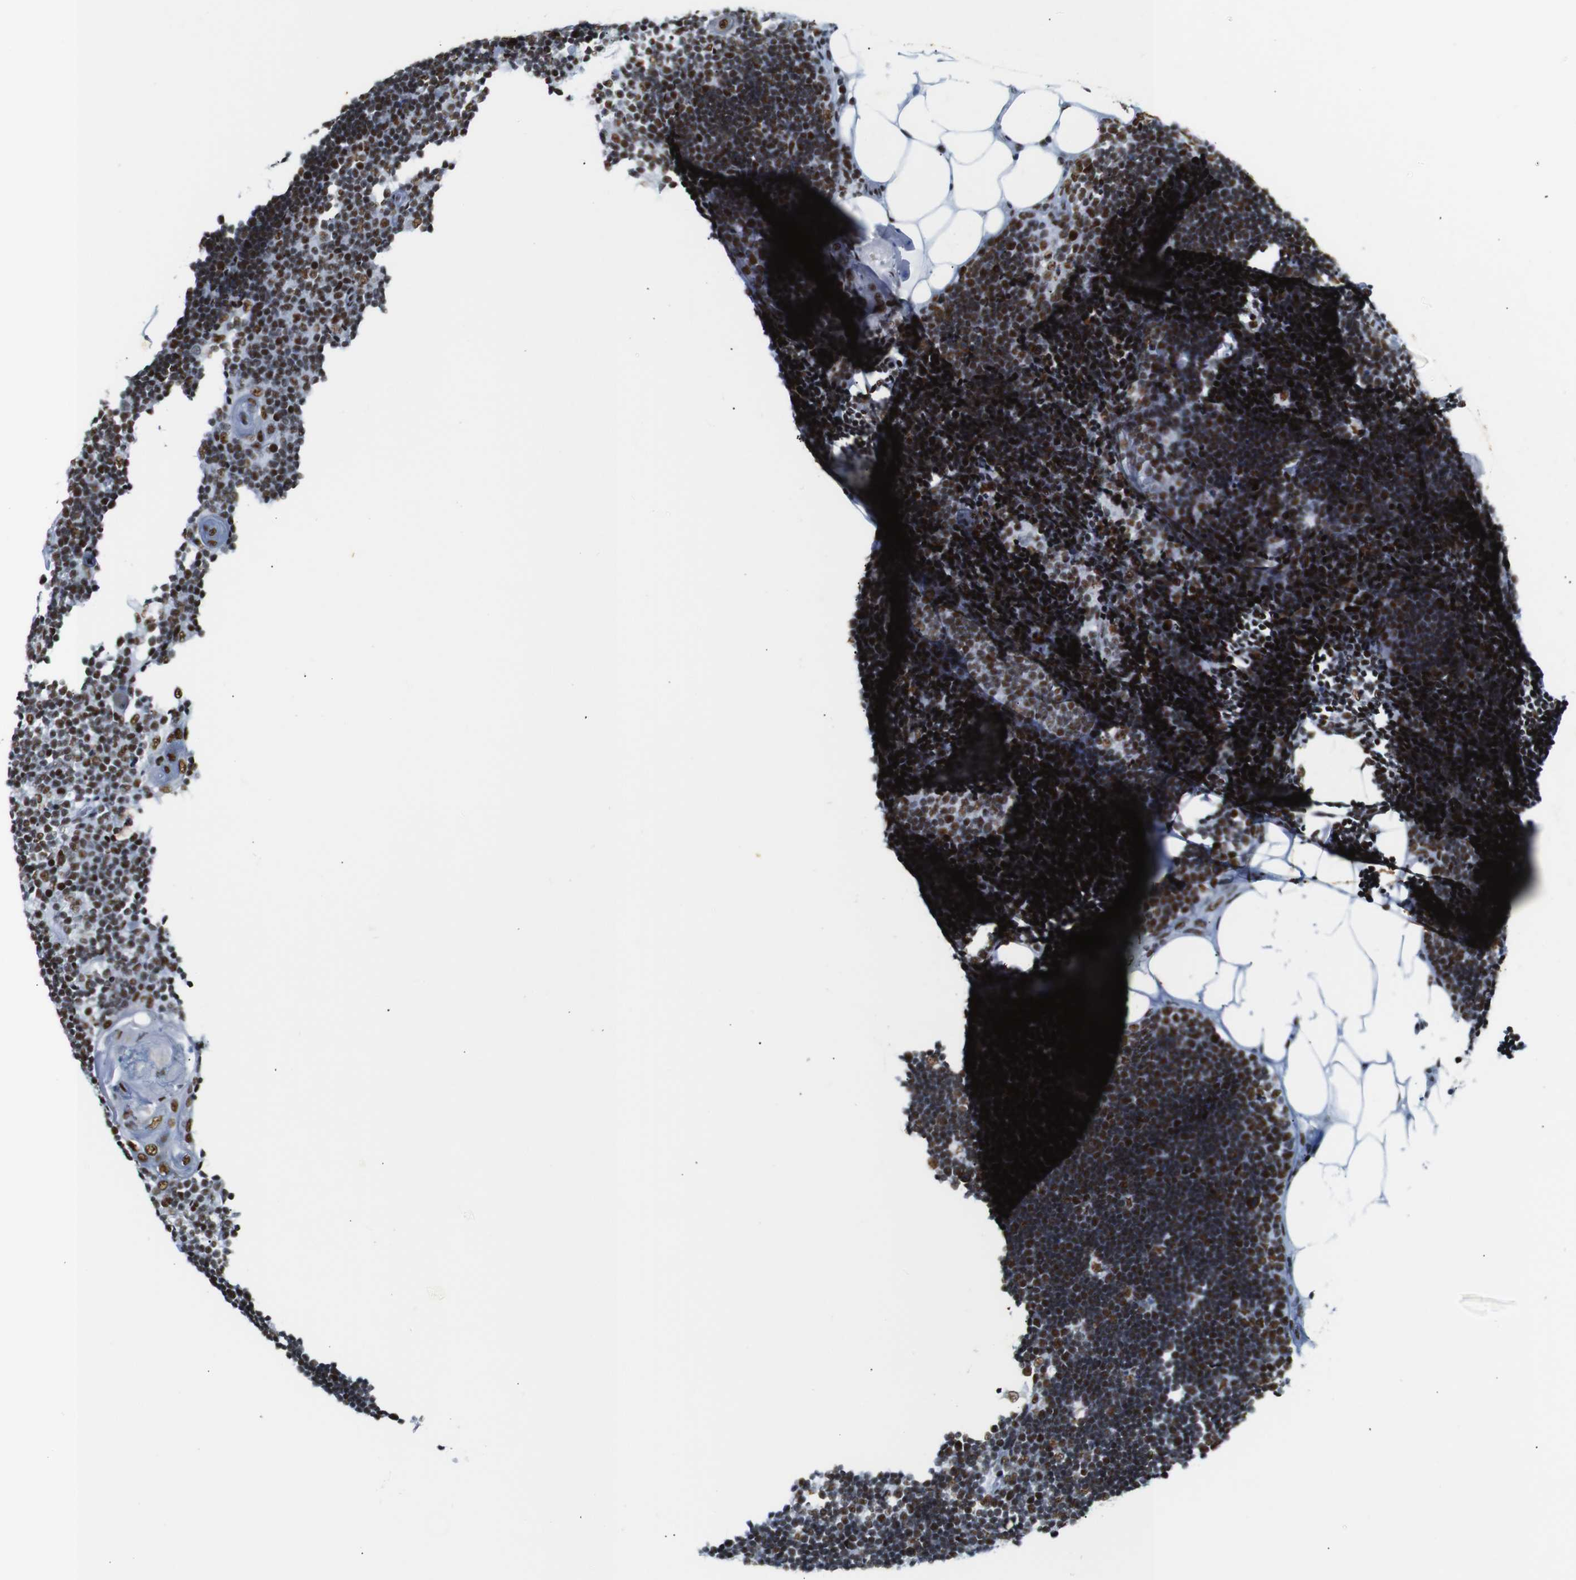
{"staining": {"intensity": "strong", "quantity": ">75%", "location": "nuclear"}, "tissue": "lymph node", "cell_type": "Germinal center cells", "image_type": "normal", "snomed": [{"axis": "morphology", "description": "Normal tissue, NOS"}, {"axis": "topography", "description": "Lymph node"}], "caption": "Immunohistochemical staining of normal human lymph node displays strong nuclear protein positivity in about >75% of germinal center cells. The protein is stained brown, and the nuclei are stained in blue (DAB (3,3'-diaminobenzidine) IHC with brightfield microscopy, high magnification).", "gene": "TRA2B", "patient": {"sex": "male", "age": 33}}